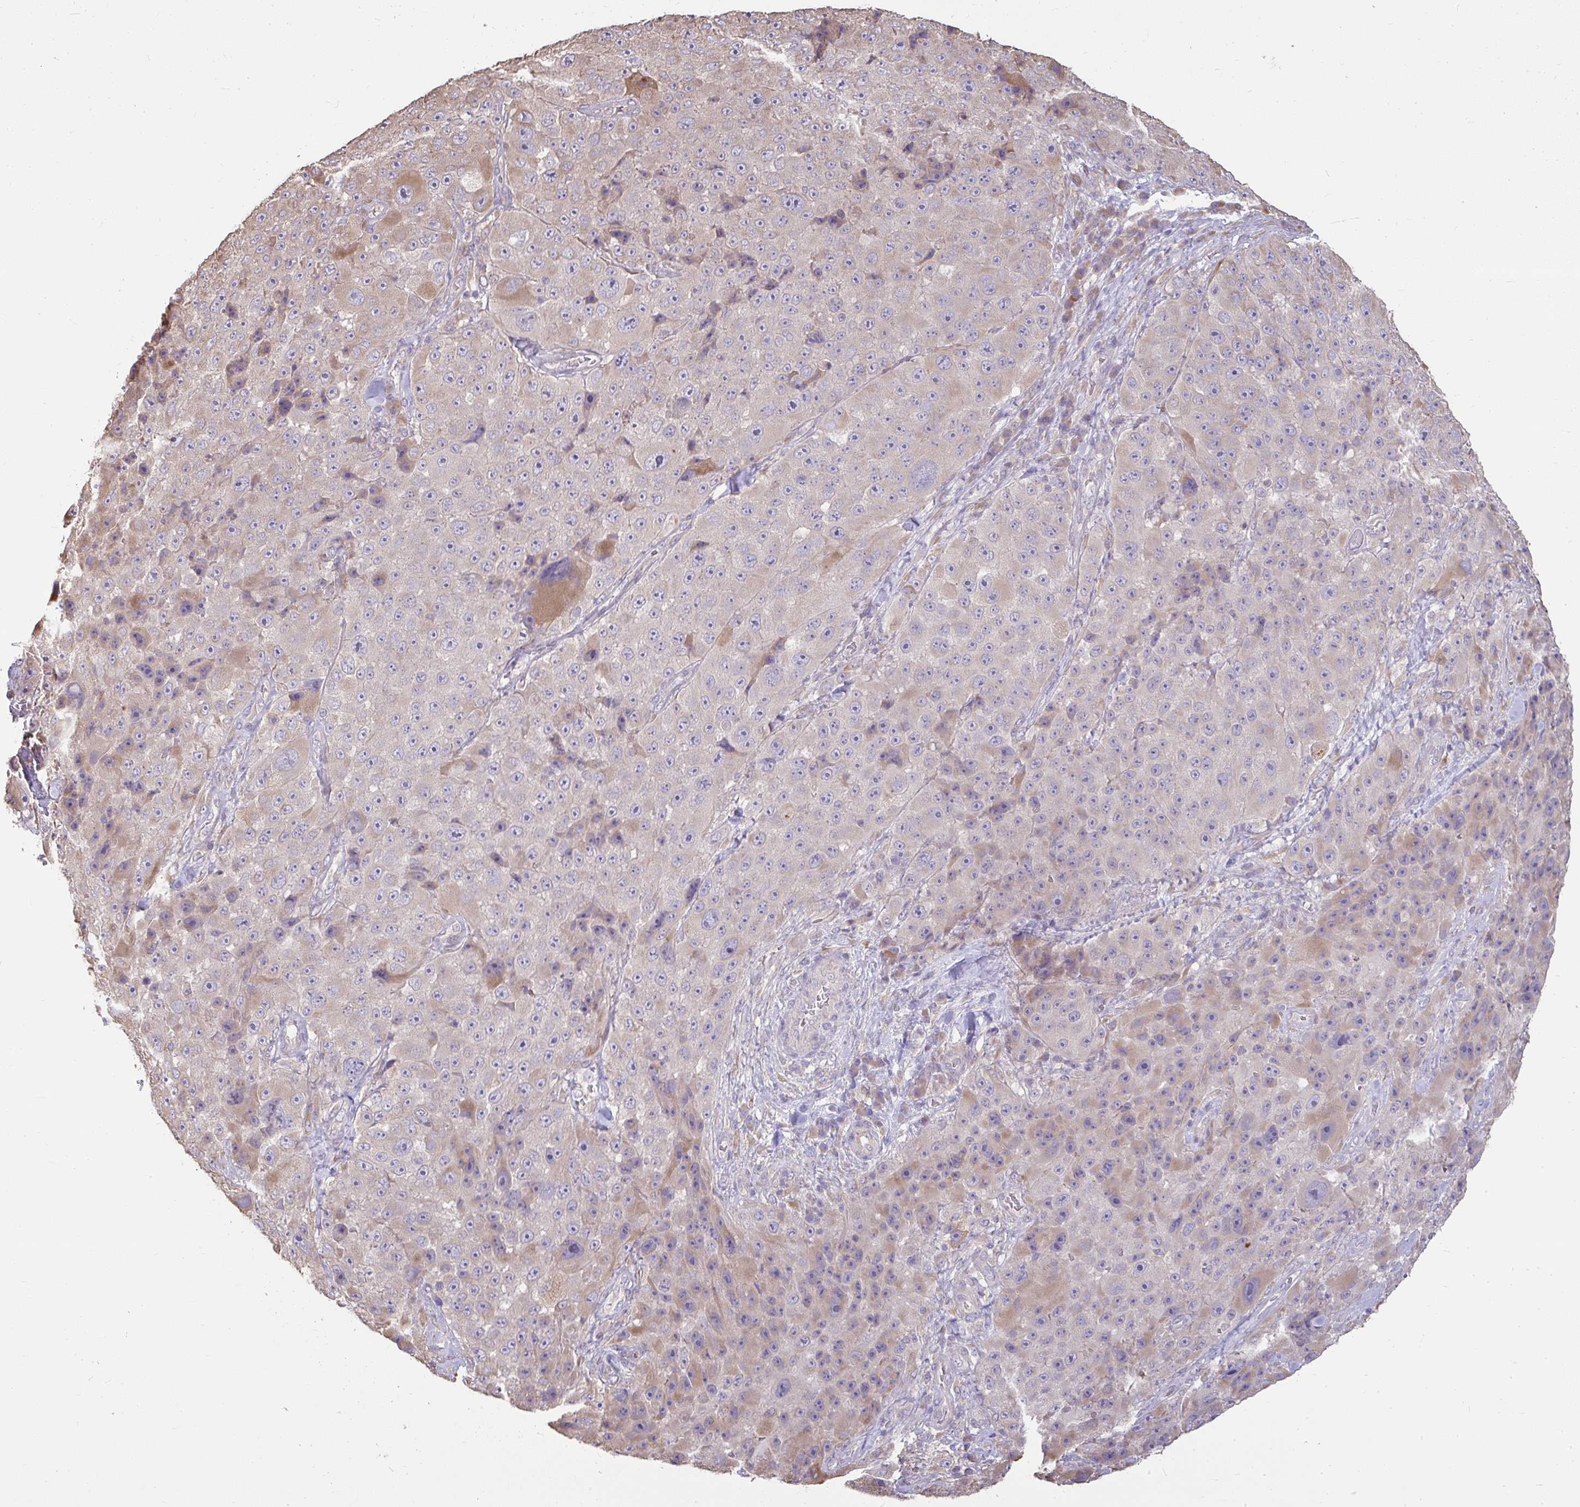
{"staining": {"intensity": "moderate", "quantity": "<25%", "location": "cytoplasmic/membranous"}, "tissue": "melanoma", "cell_type": "Tumor cells", "image_type": "cancer", "snomed": [{"axis": "morphology", "description": "Malignant melanoma, Metastatic site"}, {"axis": "topography", "description": "Lymph node"}], "caption": "Malignant melanoma (metastatic site) tissue shows moderate cytoplasmic/membranous positivity in approximately <25% of tumor cells (Brightfield microscopy of DAB IHC at high magnification).", "gene": "BRINP3", "patient": {"sex": "male", "age": 62}}